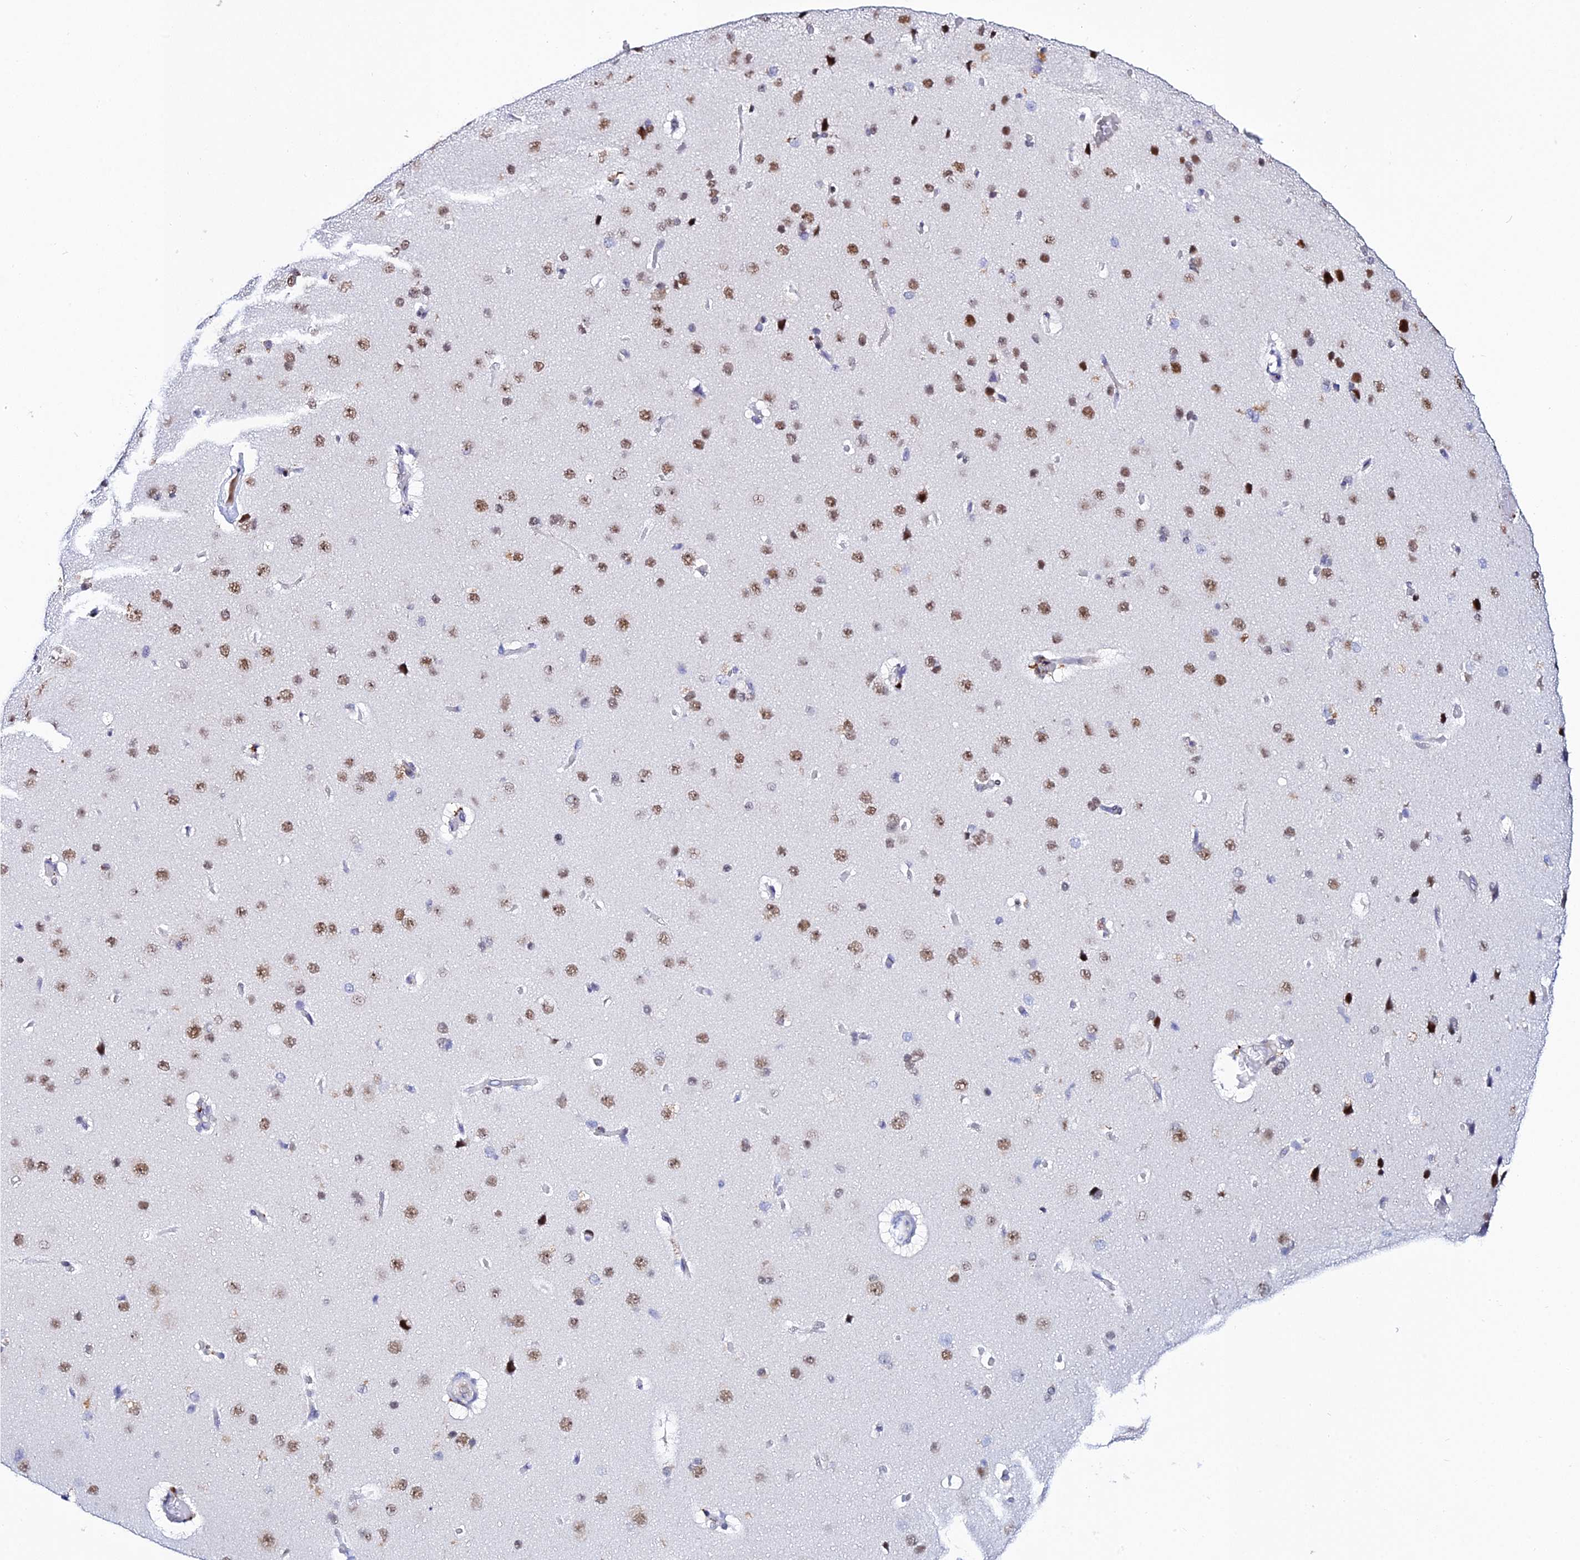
{"staining": {"intensity": "negative", "quantity": "none", "location": "none"}, "tissue": "cerebral cortex", "cell_type": "Endothelial cells", "image_type": "normal", "snomed": [{"axis": "morphology", "description": "Normal tissue, NOS"}, {"axis": "topography", "description": "Cerebral cortex"}], "caption": "Endothelial cells are negative for brown protein staining in unremarkable cerebral cortex. (DAB (3,3'-diaminobenzidine) immunohistochemistry, high magnification).", "gene": "POFUT2", "patient": {"sex": "male", "age": 62}}